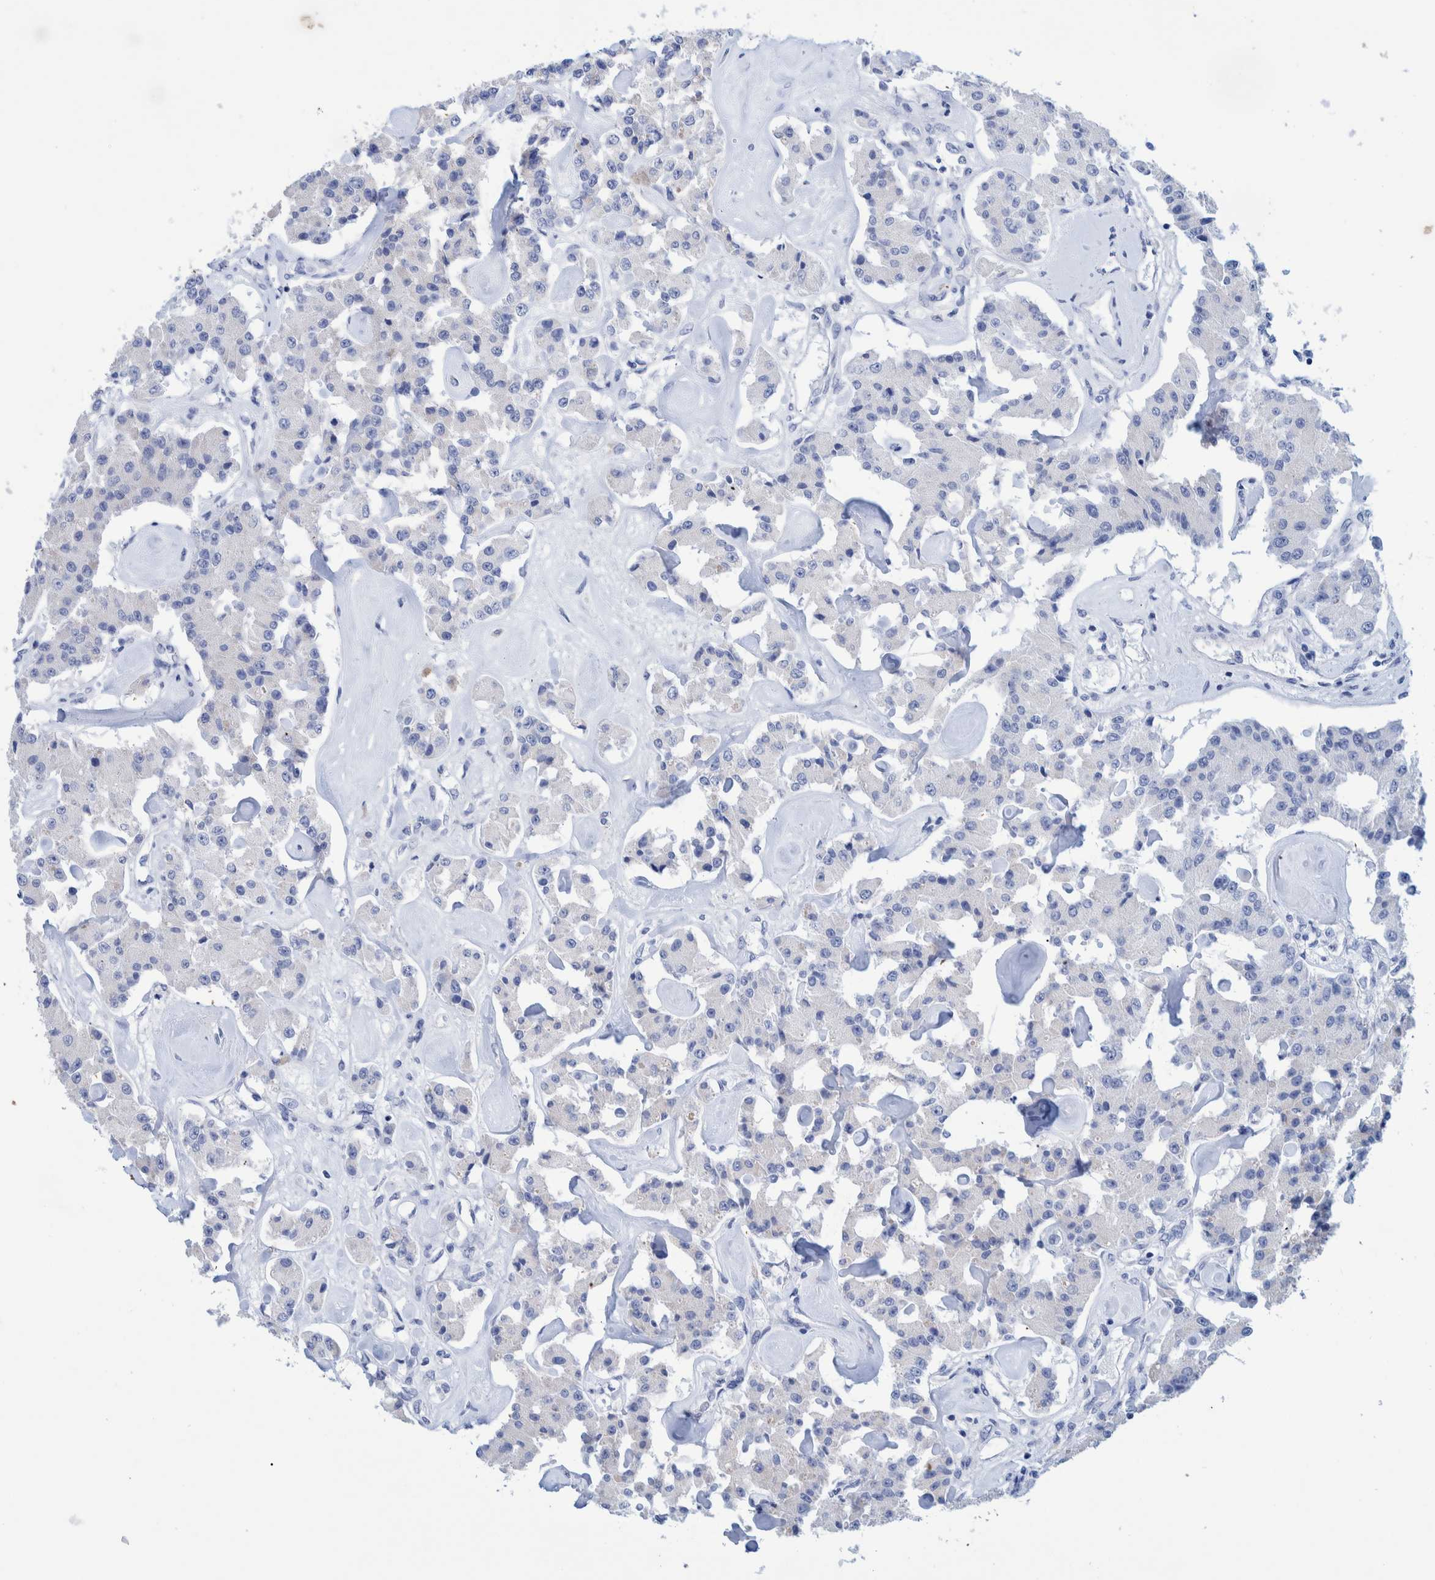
{"staining": {"intensity": "negative", "quantity": "none", "location": "none"}, "tissue": "carcinoid", "cell_type": "Tumor cells", "image_type": "cancer", "snomed": [{"axis": "morphology", "description": "Carcinoid, malignant, NOS"}, {"axis": "topography", "description": "Pancreas"}], "caption": "IHC image of human carcinoid stained for a protein (brown), which exhibits no expression in tumor cells.", "gene": "PERP", "patient": {"sex": "male", "age": 41}}